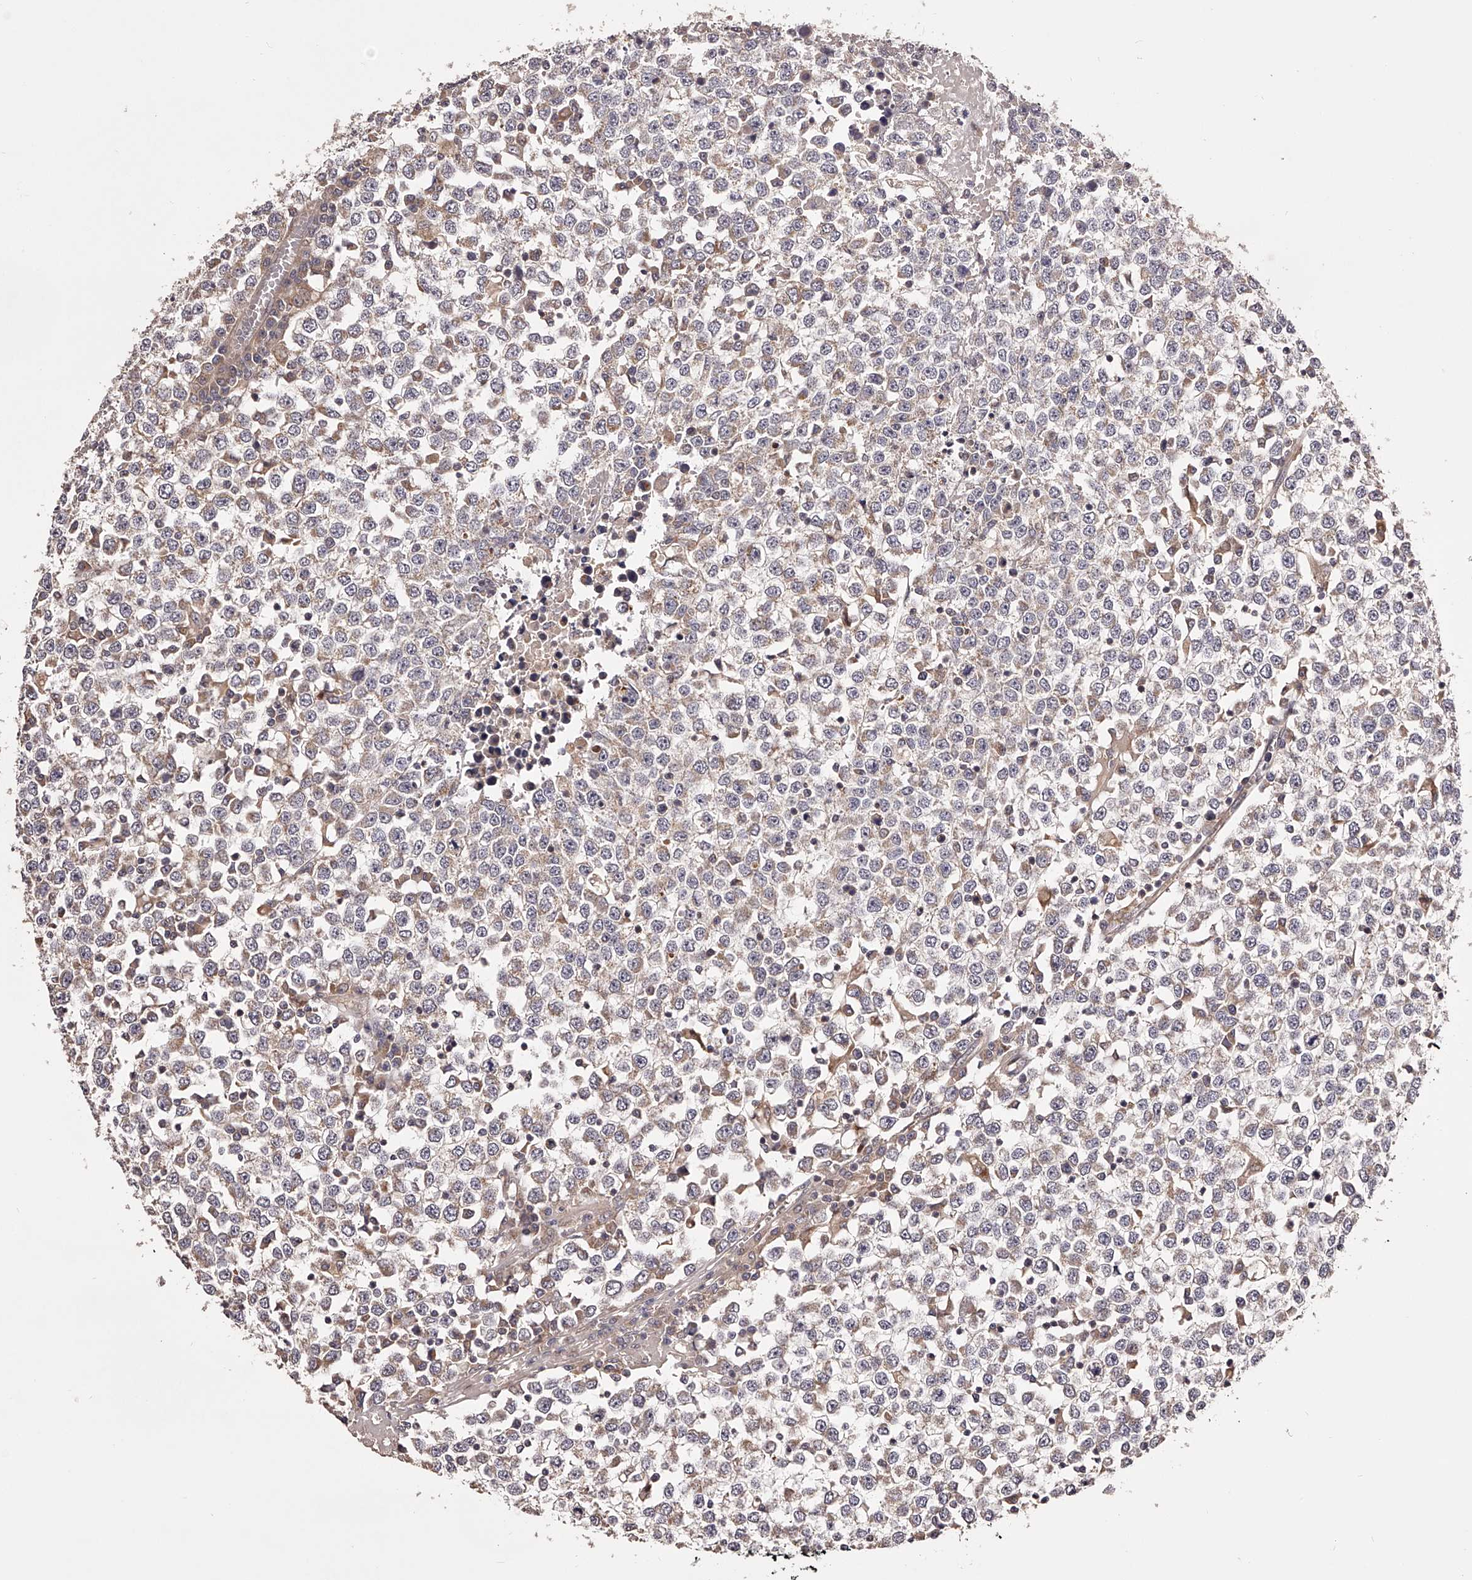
{"staining": {"intensity": "weak", "quantity": ">75%", "location": "cytoplasmic/membranous"}, "tissue": "testis cancer", "cell_type": "Tumor cells", "image_type": "cancer", "snomed": [{"axis": "morphology", "description": "Seminoma, NOS"}, {"axis": "topography", "description": "Testis"}], "caption": "This micrograph reveals immunohistochemistry staining of testis seminoma, with low weak cytoplasmic/membranous positivity in approximately >75% of tumor cells.", "gene": "ODF2L", "patient": {"sex": "male", "age": 65}}